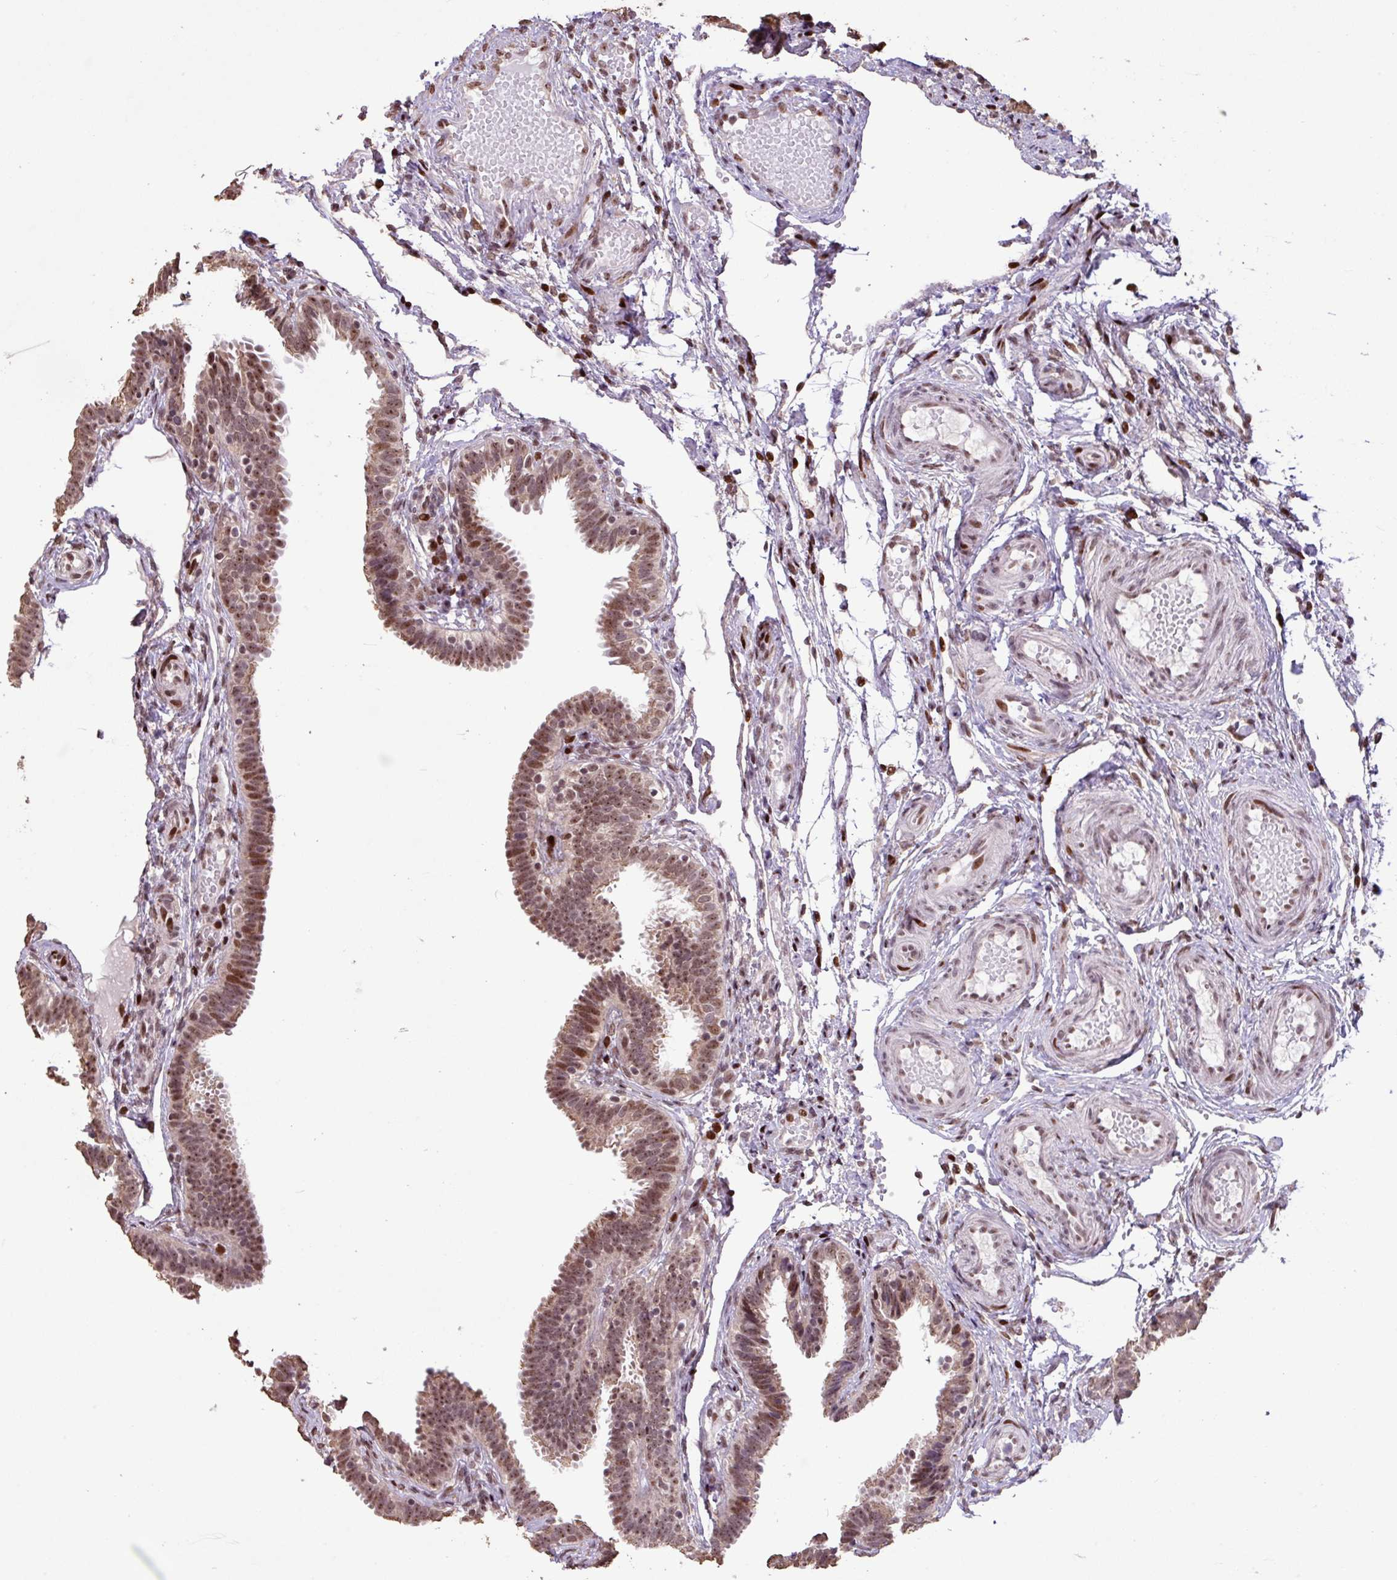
{"staining": {"intensity": "moderate", "quantity": ">75%", "location": "nuclear"}, "tissue": "fallopian tube", "cell_type": "Glandular cells", "image_type": "normal", "snomed": [{"axis": "morphology", "description": "Normal tissue, NOS"}, {"axis": "topography", "description": "Fallopian tube"}], "caption": "Moderate nuclear positivity is present in approximately >75% of glandular cells in benign fallopian tube. (DAB = brown stain, brightfield microscopy at high magnification).", "gene": "ZNF709", "patient": {"sex": "female", "age": 37}}